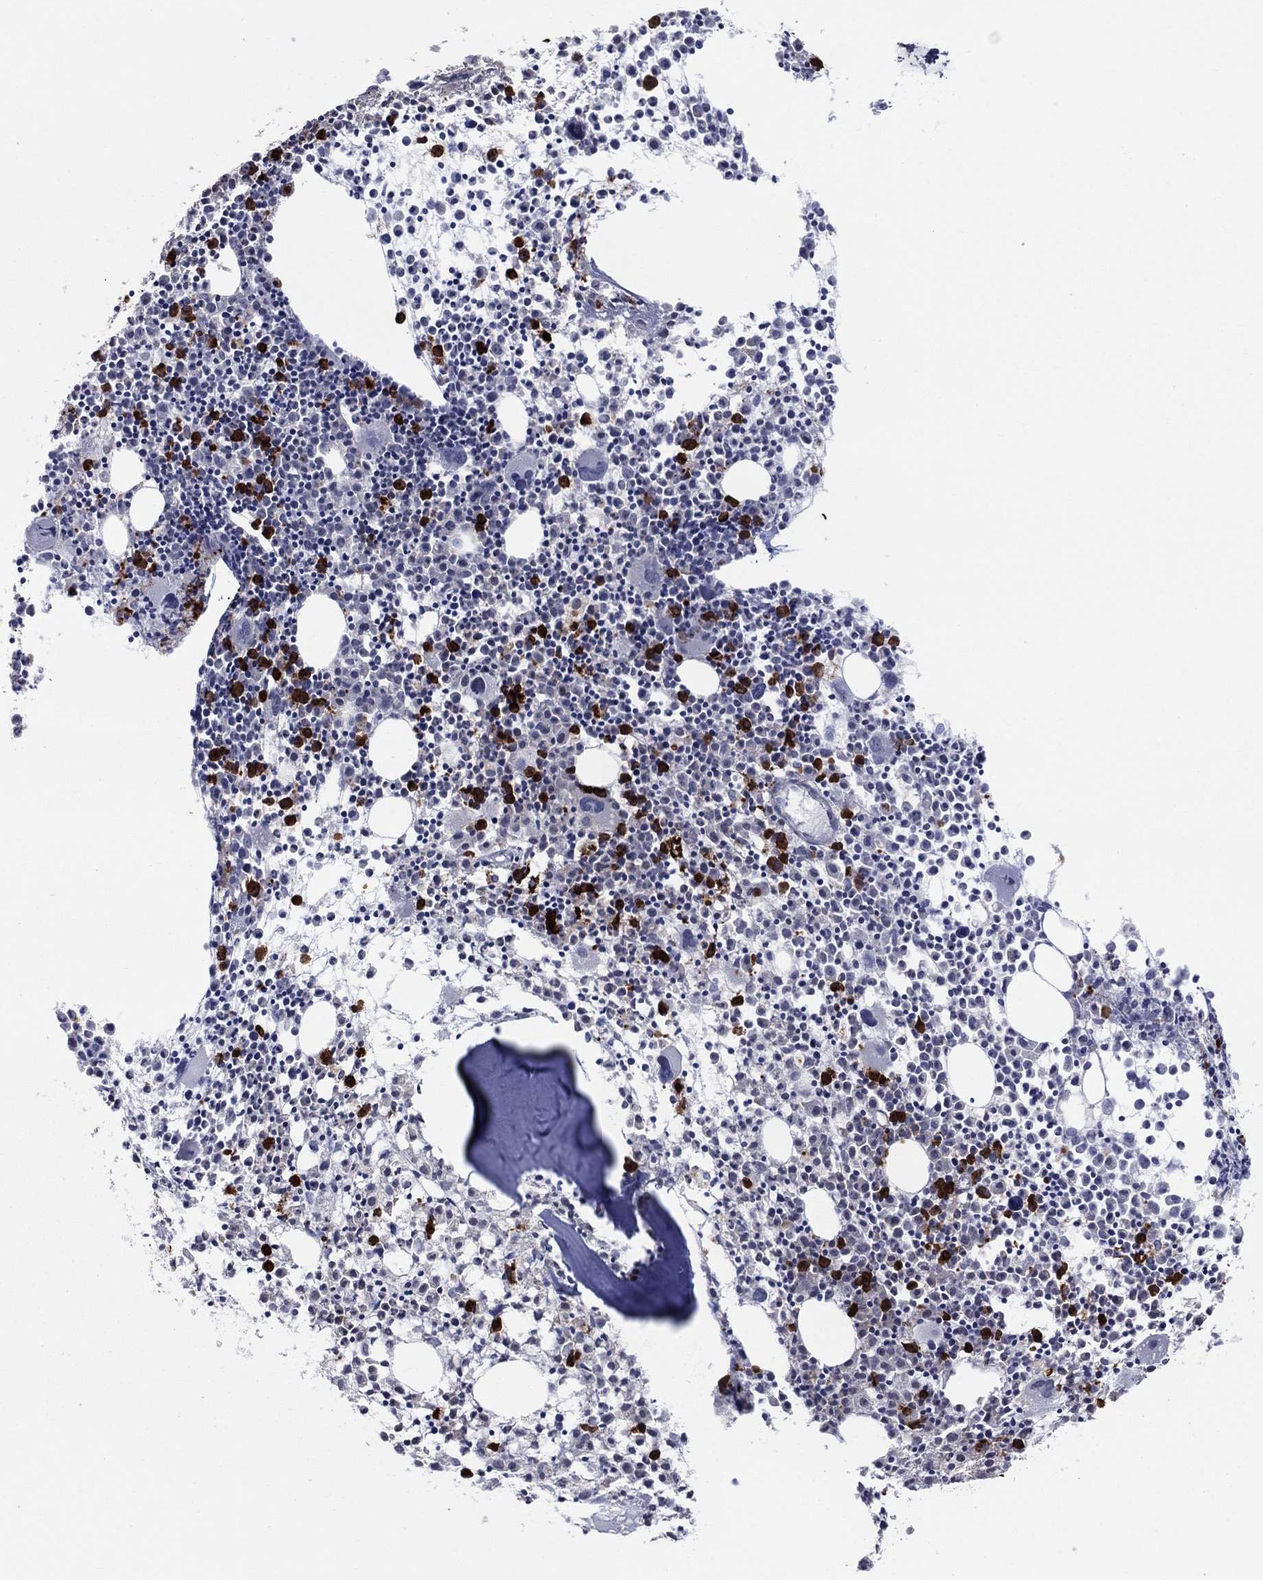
{"staining": {"intensity": "strong", "quantity": "<25%", "location": "nuclear"}, "tissue": "bone marrow", "cell_type": "Hematopoietic cells", "image_type": "normal", "snomed": [{"axis": "morphology", "description": "Normal tissue, NOS"}, {"axis": "morphology", "description": "Inflammation, NOS"}, {"axis": "topography", "description": "Bone marrow"}], "caption": "Immunohistochemistry (IHC) (DAB) staining of unremarkable human bone marrow reveals strong nuclear protein positivity in approximately <25% of hematopoietic cells.", "gene": "ZNHIT3", "patient": {"sex": "male", "age": 3}}